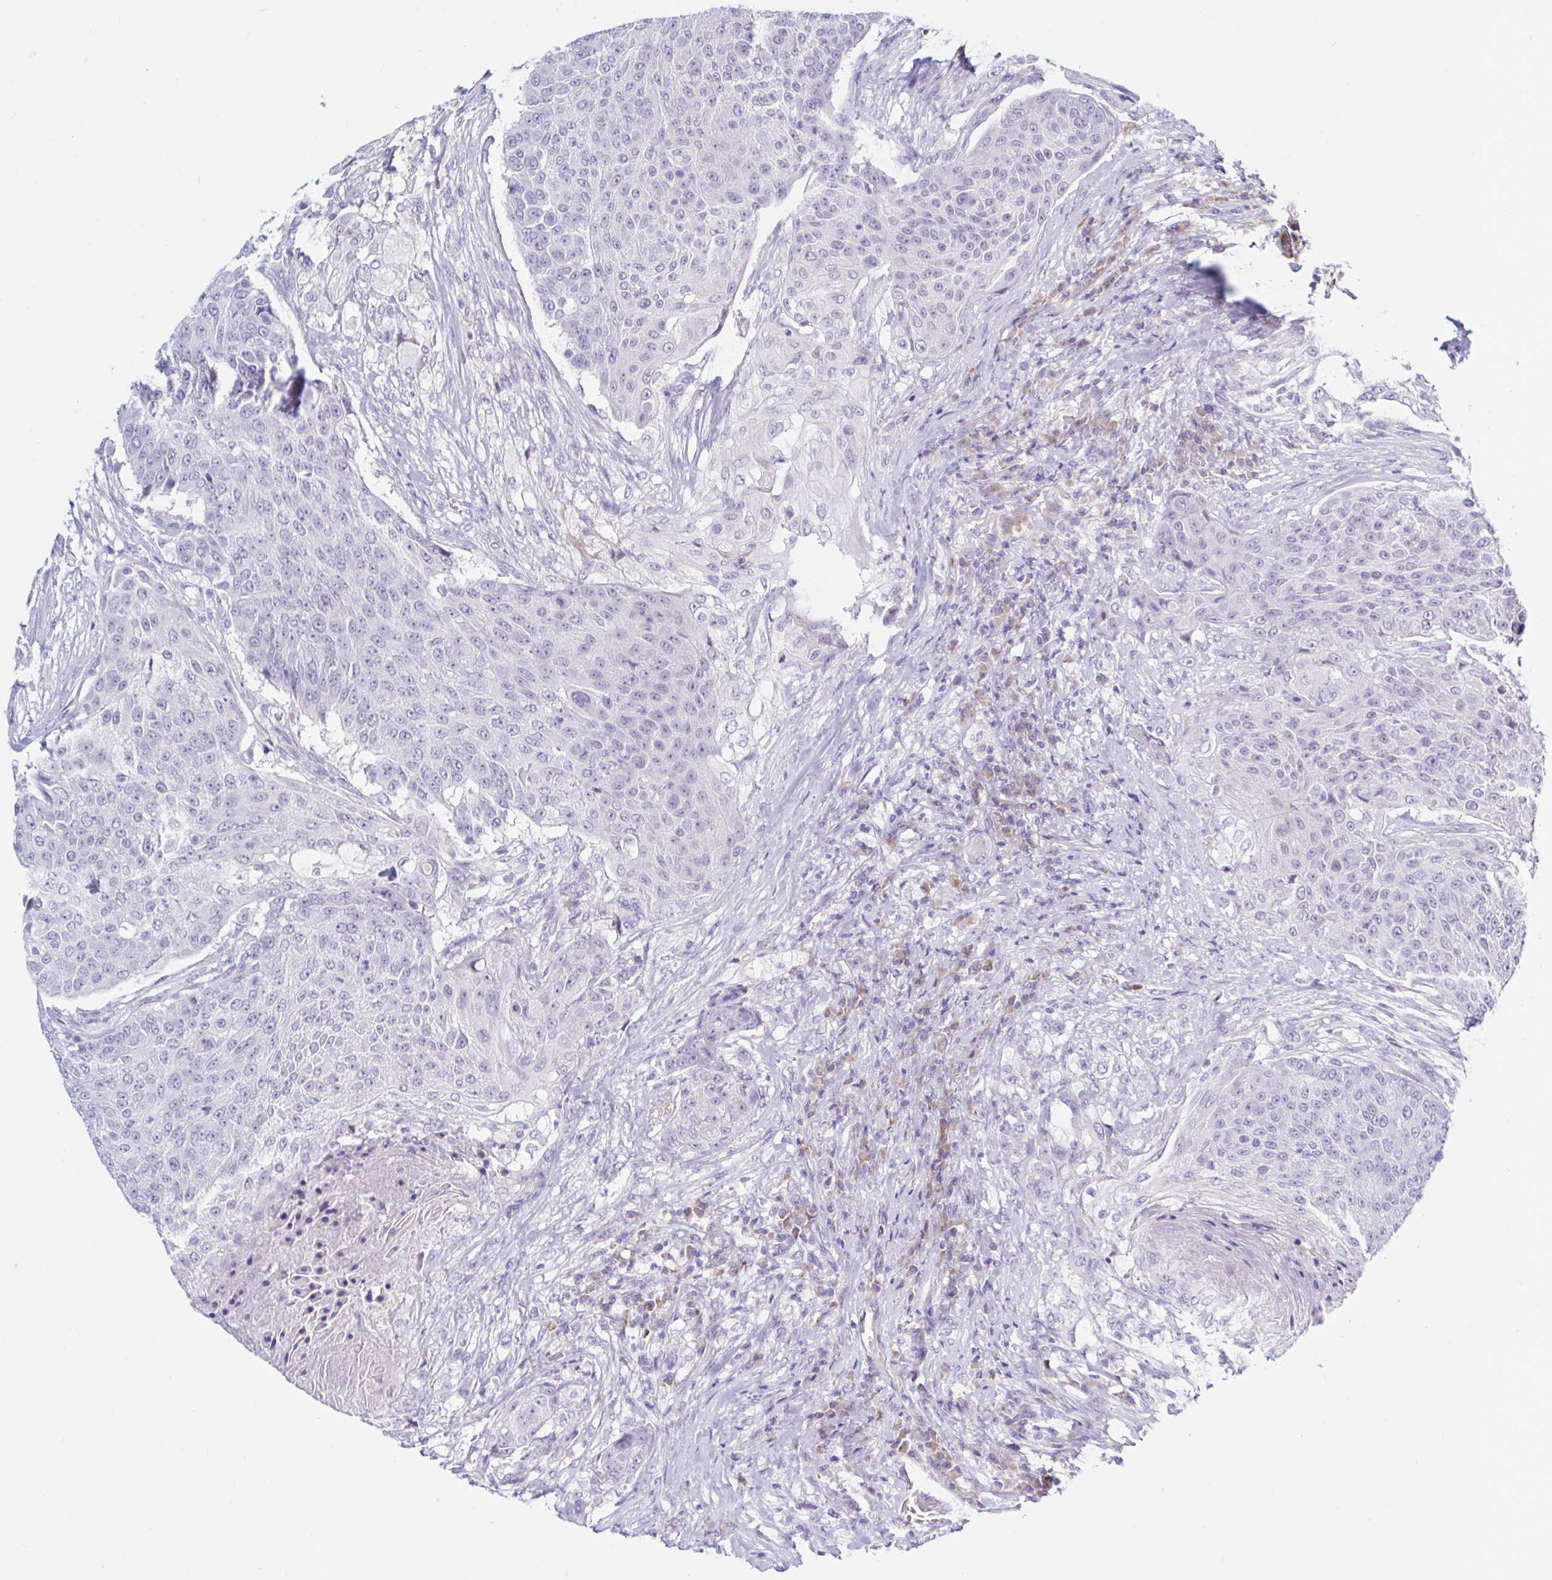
{"staining": {"intensity": "negative", "quantity": "none", "location": "none"}, "tissue": "urothelial cancer", "cell_type": "Tumor cells", "image_type": "cancer", "snomed": [{"axis": "morphology", "description": "Urothelial carcinoma, High grade"}, {"axis": "topography", "description": "Urinary bladder"}], "caption": "This is an immunohistochemistry (IHC) image of human urothelial cancer. There is no expression in tumor cells.", "gene": "NBPF3", "patient": {"sex": "female", "age": 63}}